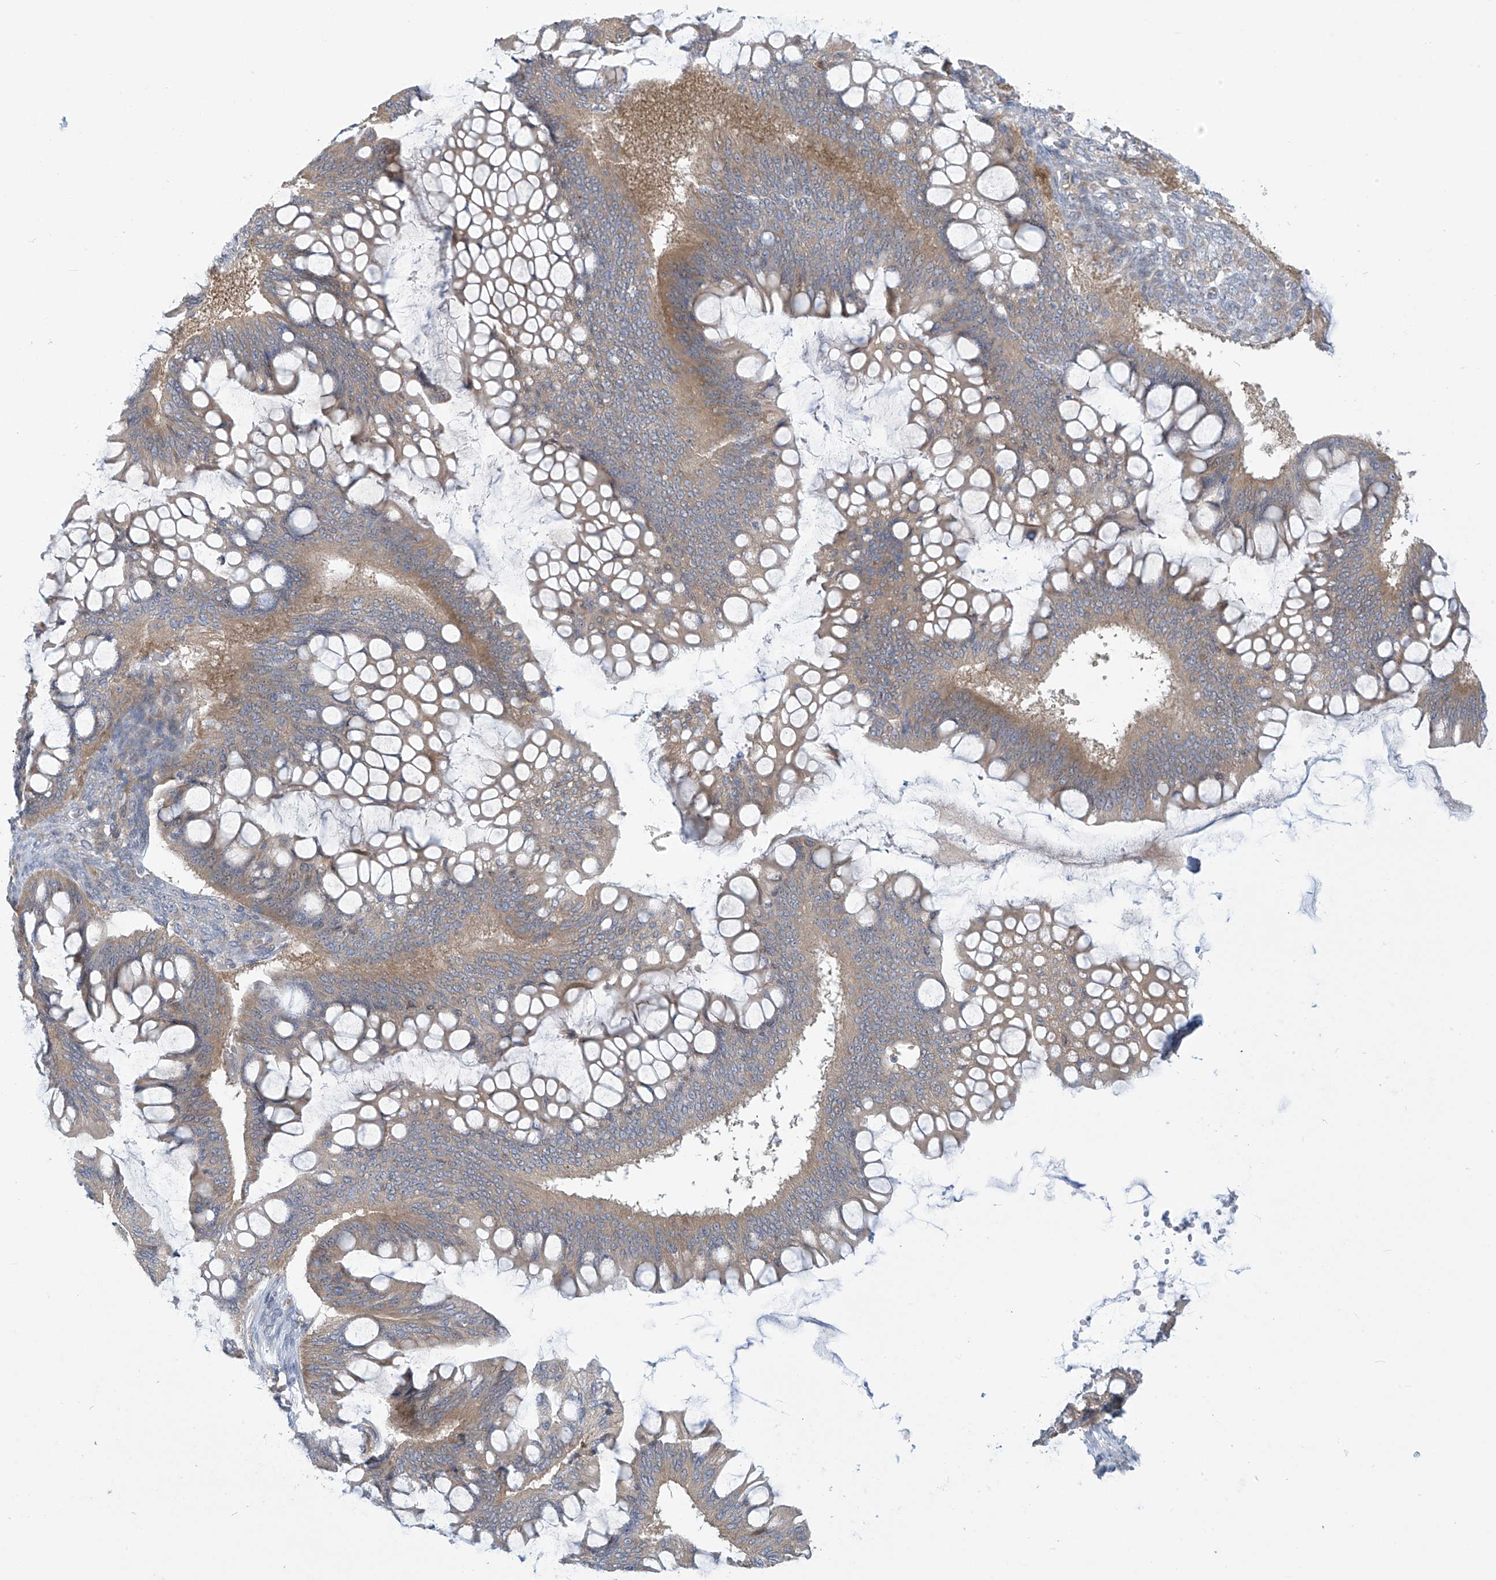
{"staining": {"intensity": "moderate", "quantity": "25%-75%", "location": "cytoplasmic/membranous"}, "tissue": "ovarian cancer", "cell_type": "Tumor cells", "image_type": "cancer", "snomed": [{"axis": "morphology", "description": "Cystadenocarcinoma, mucinous, NOS"}, {"axis": "topography", "description": "Ovary"}], "caption": "Moderate cytoplasmic/membranous protein expression is seen in approximately 25%-75% of tumor cells in ovarian mucinous cystadenocarcinoma.", "gene": "ADAT2", "patient": {"sex": "female", "age": 73}}